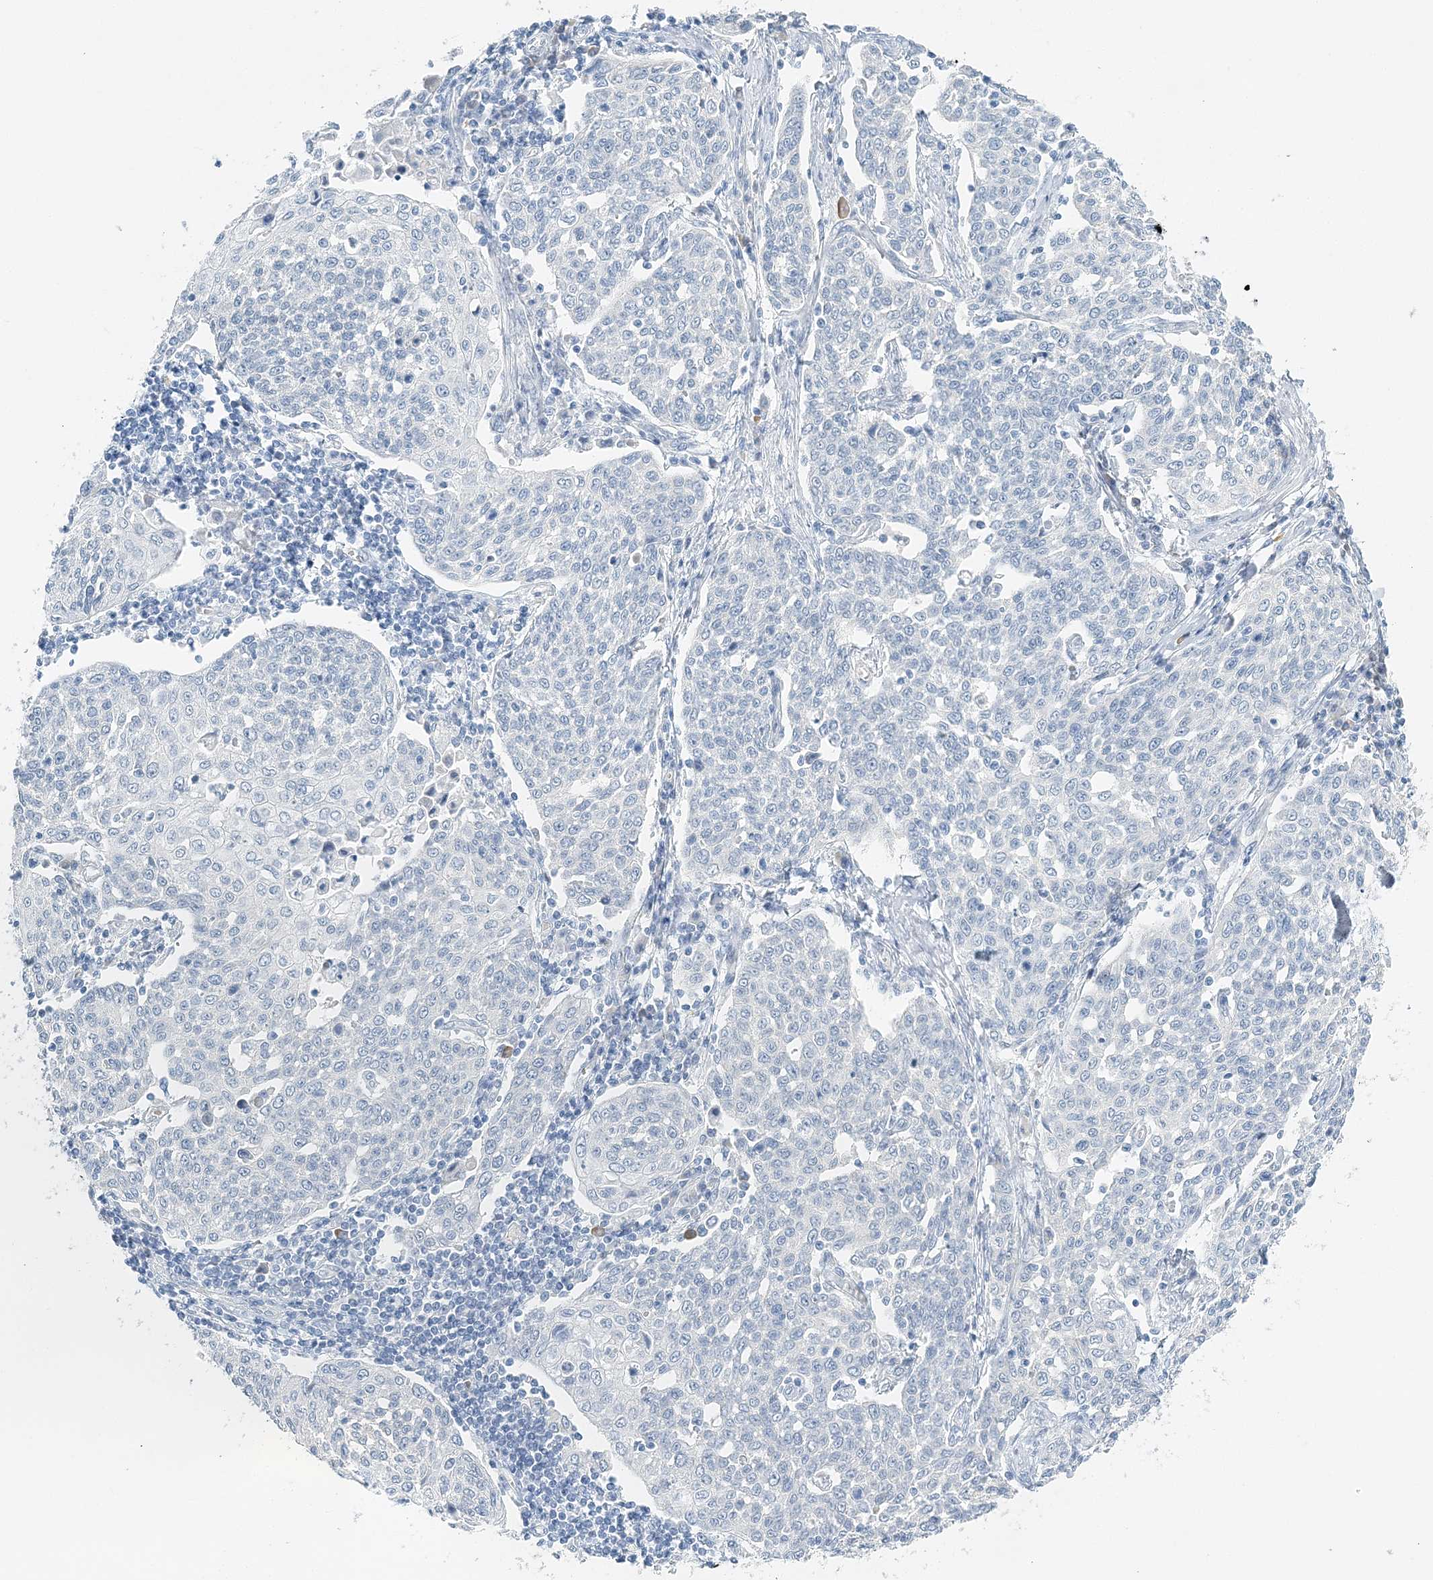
{"staining": {"intensity": "negative", "quantity": "none", "location": "none"}, "tissue": "cervical cancer", "cell_type": "Tumor cells", "image_type": "cancer", "snomed": [{"axis": "morphology", "description": "Squamous cell carcinoma, NOS"}, {"axis": "topography", "description": "Cervix"}], "caption": "DAB immunohistochemical staining of human cervical squamous cell carcinoma shows no significant positivity in tumor cells.", "gene": "VILL", "patient": {"sex": "female", "age": 34}}